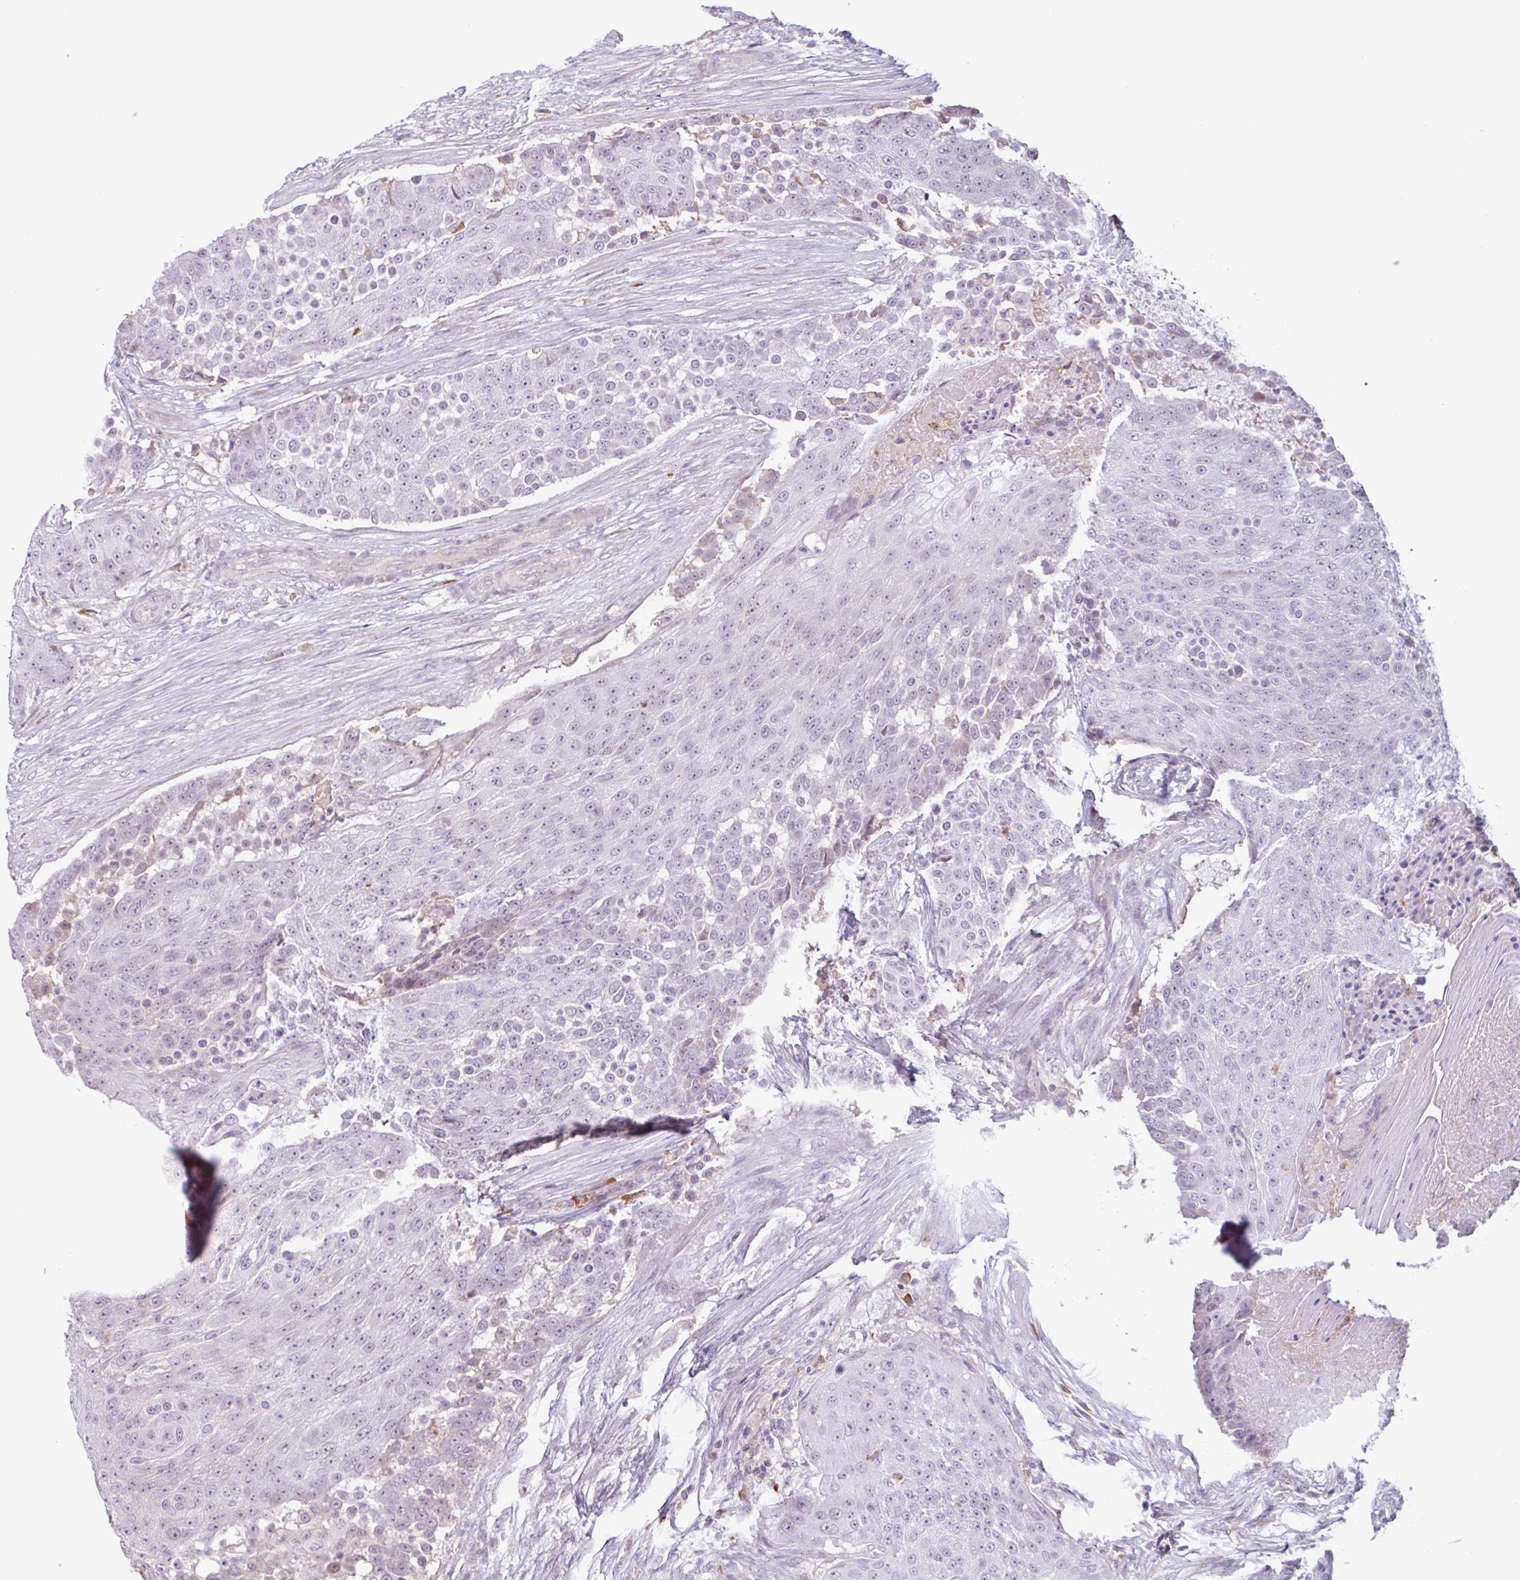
{"staining": {"intensity": "negative", "quantity": "none", "location": "none"}, "tissue": "urothelial cancer", "cell_type": "Tumor cells", "image_type": "cancer", "snomed": [{"axis": "morphology", "description": "Urothelial carcinoma, High grade"}, {"axis": "topography", "description": "Urinary bladder"}], "caption": "This is an IHC histopathology image of human high-grade urothelial carcinoma. There is no staining in tumor cells.", "gene": "TAF1D", "patient": {"sex": "female", "age": 63}}